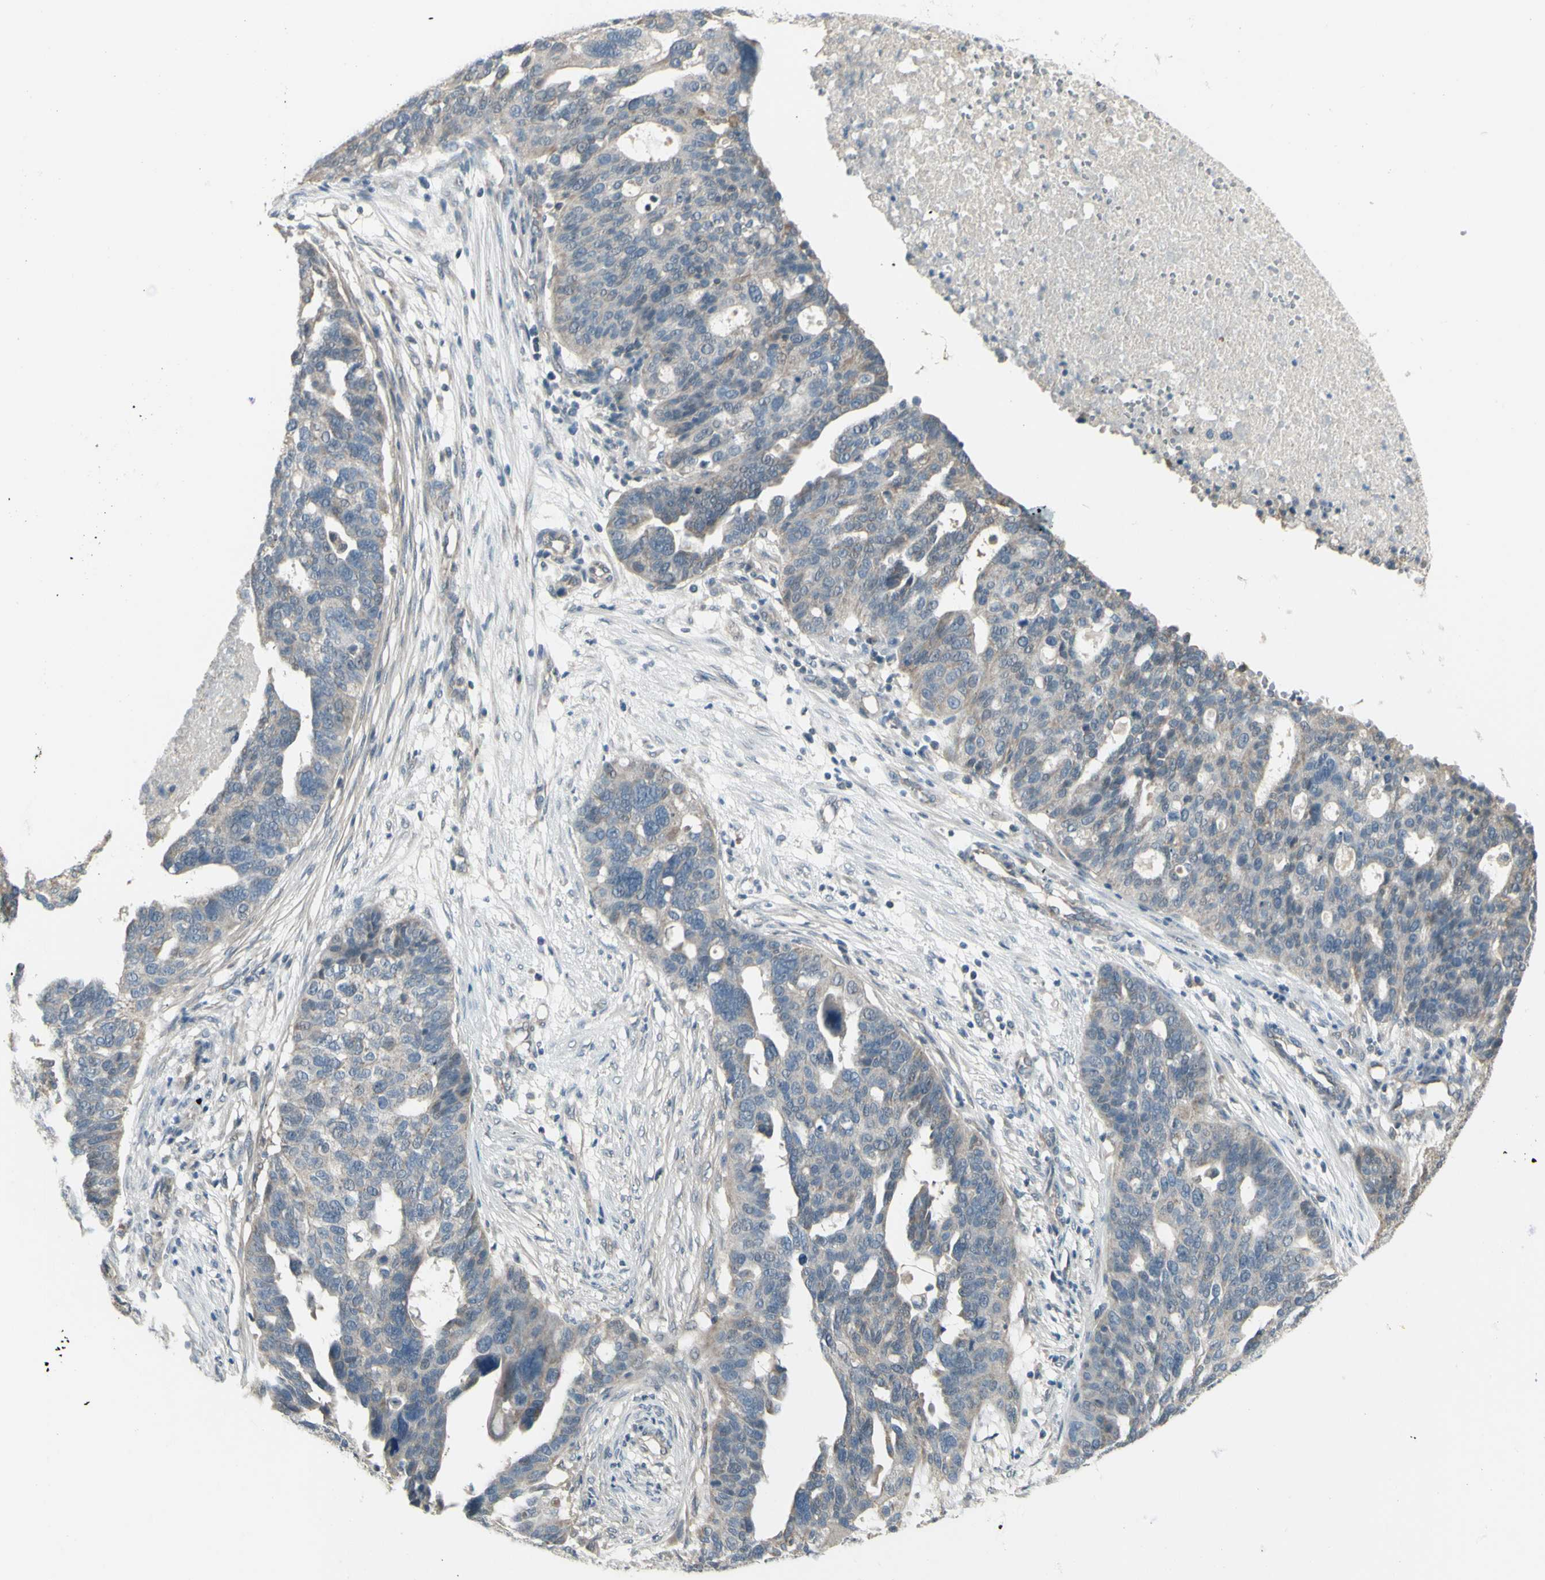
{"staining": {"intensity": "negative", "quantity": "none", "location": "none"}, "tissue": "ovarian cancer", "cell_type": "Tumor cells", "image_type": "cancer", "snomed": [{"axis": "morphology", "description": "Cystadenocarcinoma, serous, NOS"}, {"axis": "topography", "description": "Ovary"}], "caption": "The immunohistochemistry (IHC) histopathology image has no significant staining in tumor cells of serous cystadenocarcinoma (ovarian) tissue. (DAB immunohistochemistry with hematoxylin counter stain).", "gene": "NAXD", "patient": {"sex": "female", "age": 59}}